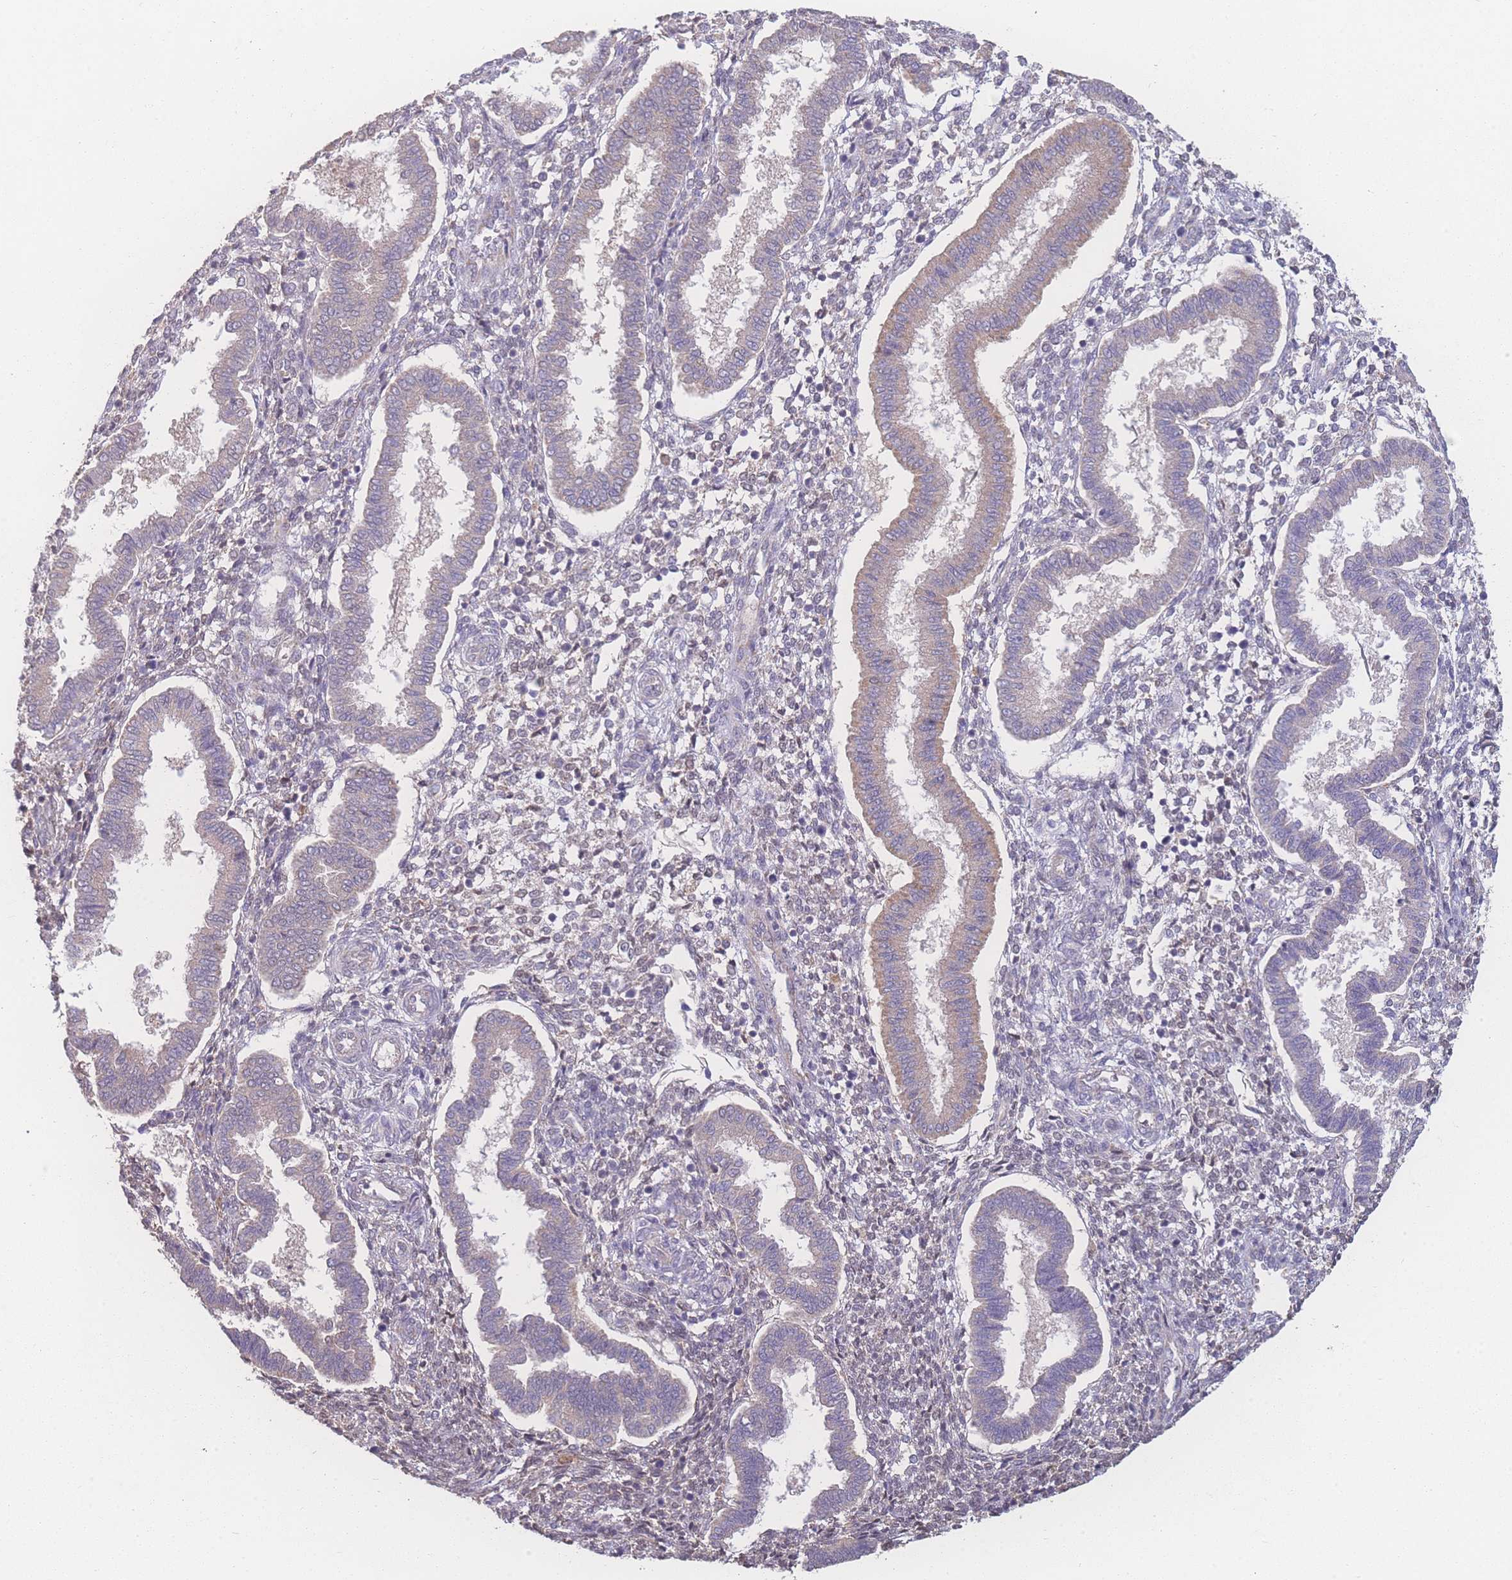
{"staining": {"intensity": "negative", "quantity": "none", "location": "none"}, "tissue": "endometrium", "cell_type": "Cells in endometrial stroma", "image_type": "normal", "snomed": [{"axis": "morphology", "description": "Normal tissue, NOS"}, {"axis": "topography", "description": "Endometrium"}], "caption": "Unremarkable endometrium was stained to show a protein in brown. There is no significant positivity in cells in endometrial stroma. (Stains: DAB immunohistochemistry with hematoxylin counter stain, Microscopy: brightfield microscopy at high magnification).", "gene": "GIPR", "patient": {"sex": "female", "age": 24}}